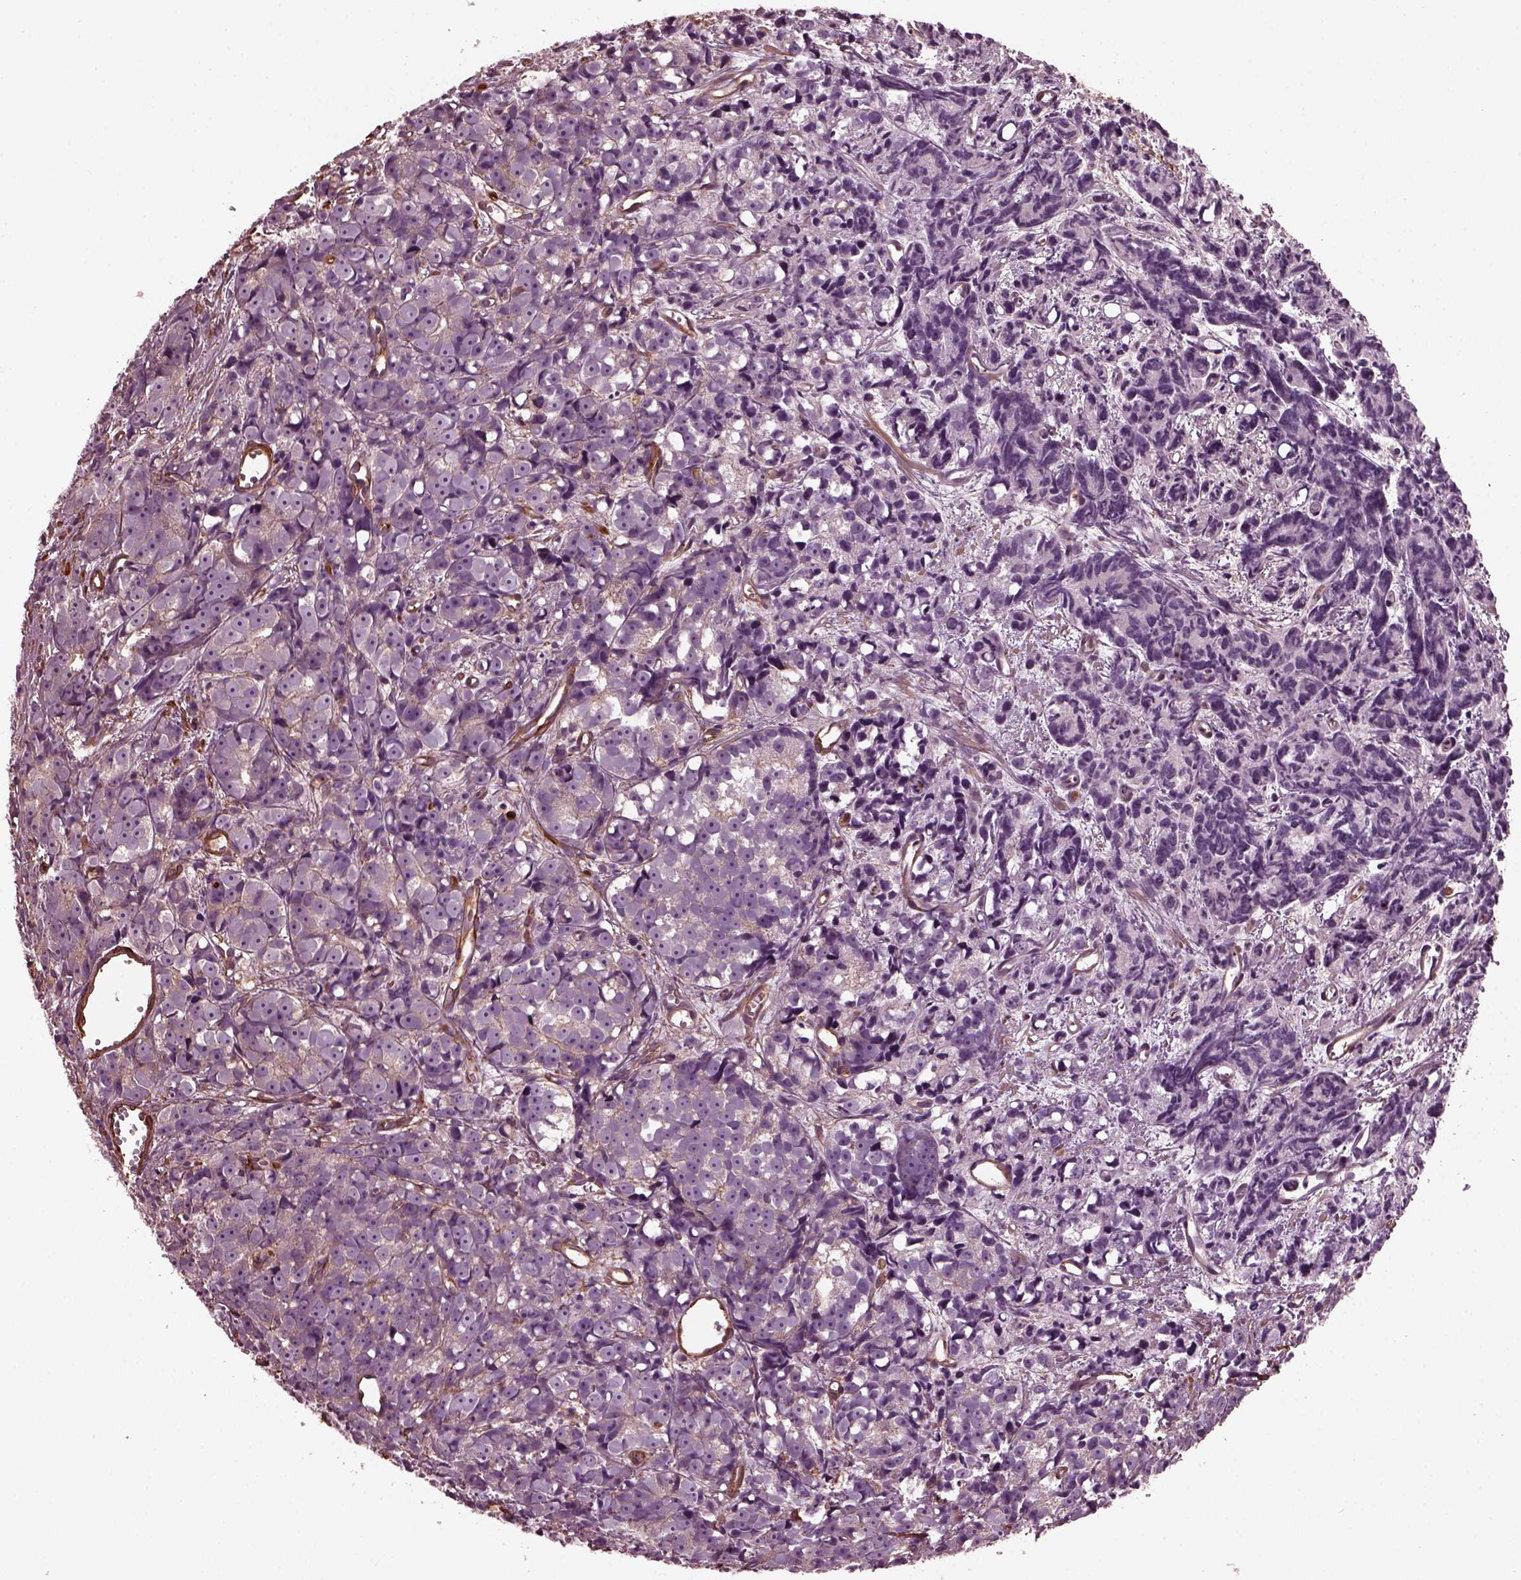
{"staining": {"intensity": "negative", "quantity": "none", "location": "none"}, "tissue": "prostate cancer", "cell_type": "Tumor cells", "image_type": "cancer", "snomed": [{"axis": "morphology", "description": "Adenocarcinoma, High grade"}, {"axis": "topography", "description": "Prostate"}], "caption": "DAB (3,3'-diaminobenzidine) immunohistochemical staining of human prostate cancer exhibits no significant expression in tumor cells.", "gene": "MYL6", "patient": {"sex": "male", "age": 77}}